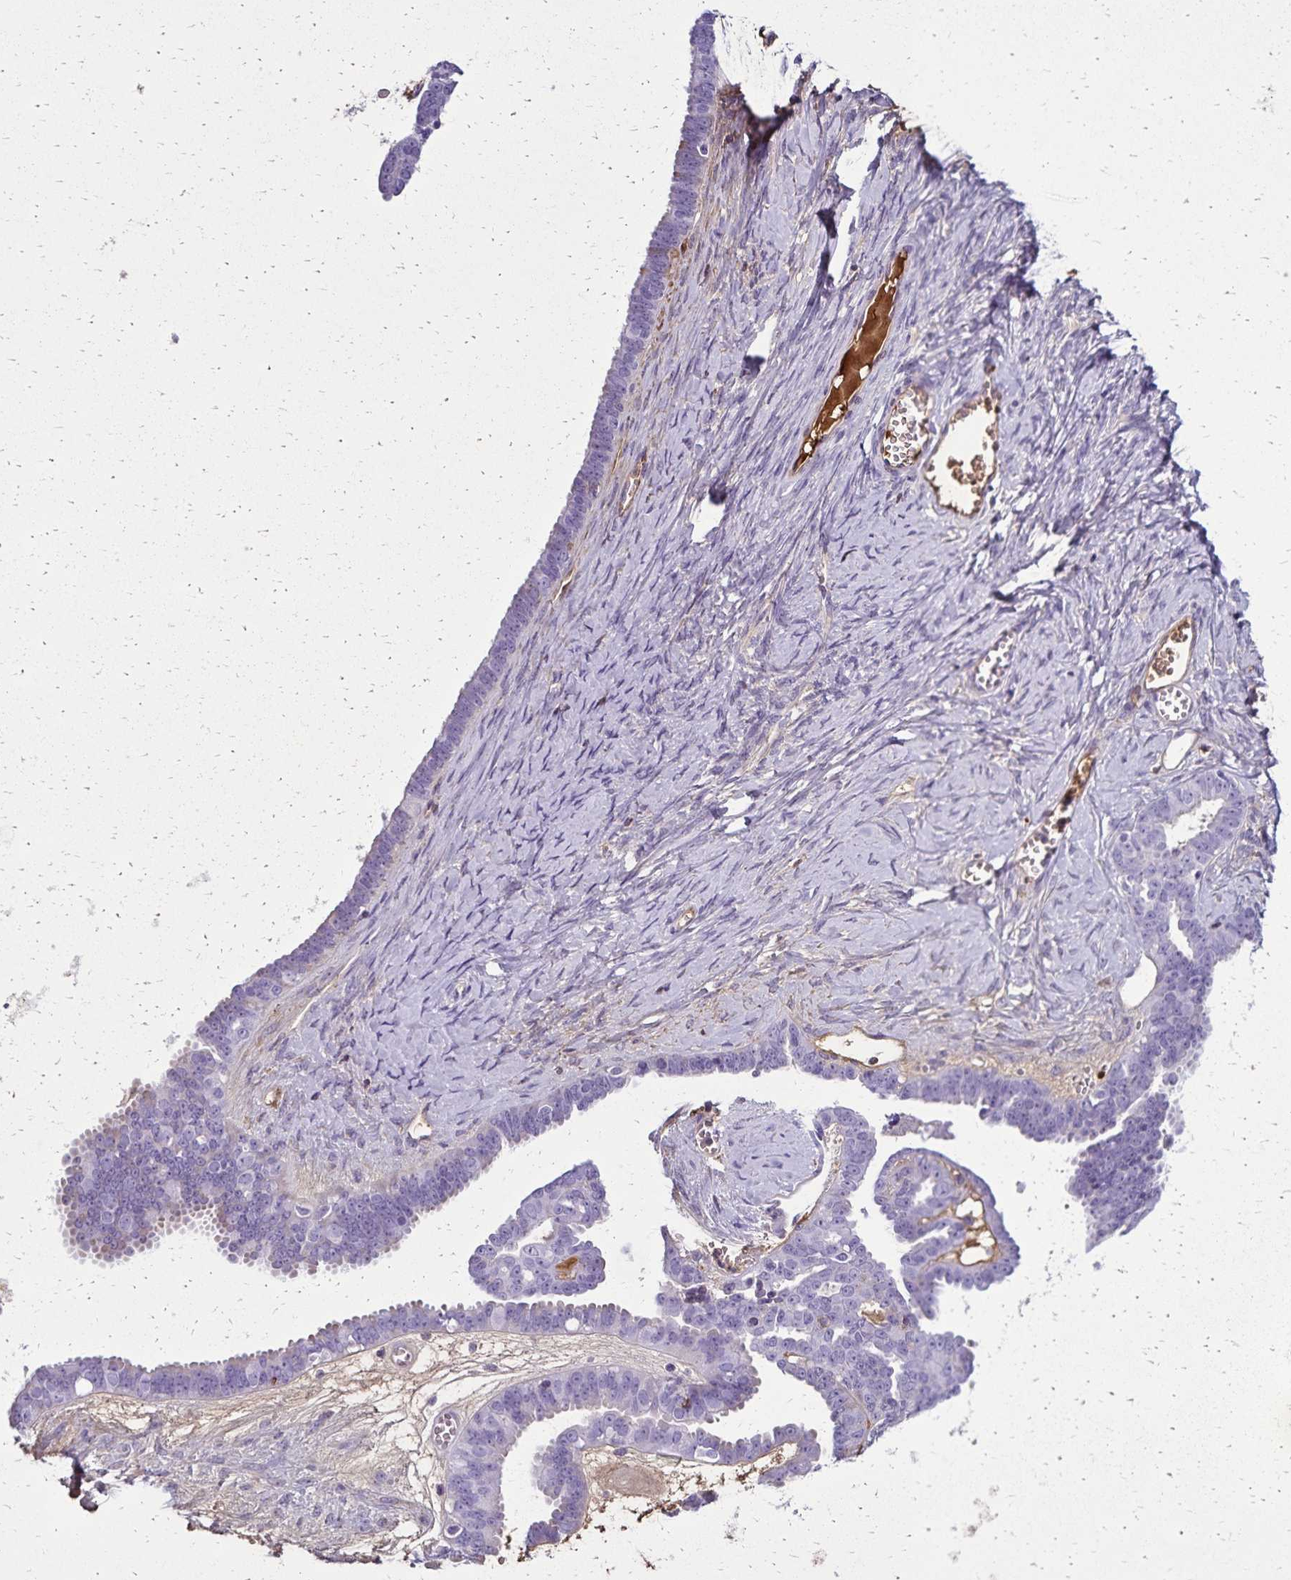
{"staining": {"intensity": "negative", "quantity": "none", "location": "none"}, "tissue": "ovarian cancer", "cell_type": "Tumor cells", "image_type": "cancer", "snomed": [{"axis": "morphology", "description": "Cystadenocarcinoma, serous, NOS"}, {"axis": "topography", "description": "Ovary"}], "caption": "Tumor cells show no significant positivity in ovarian serous cystadenocarcinoma.", "gene": "CD27", "patient": {"sex": "female", "age": 71}}